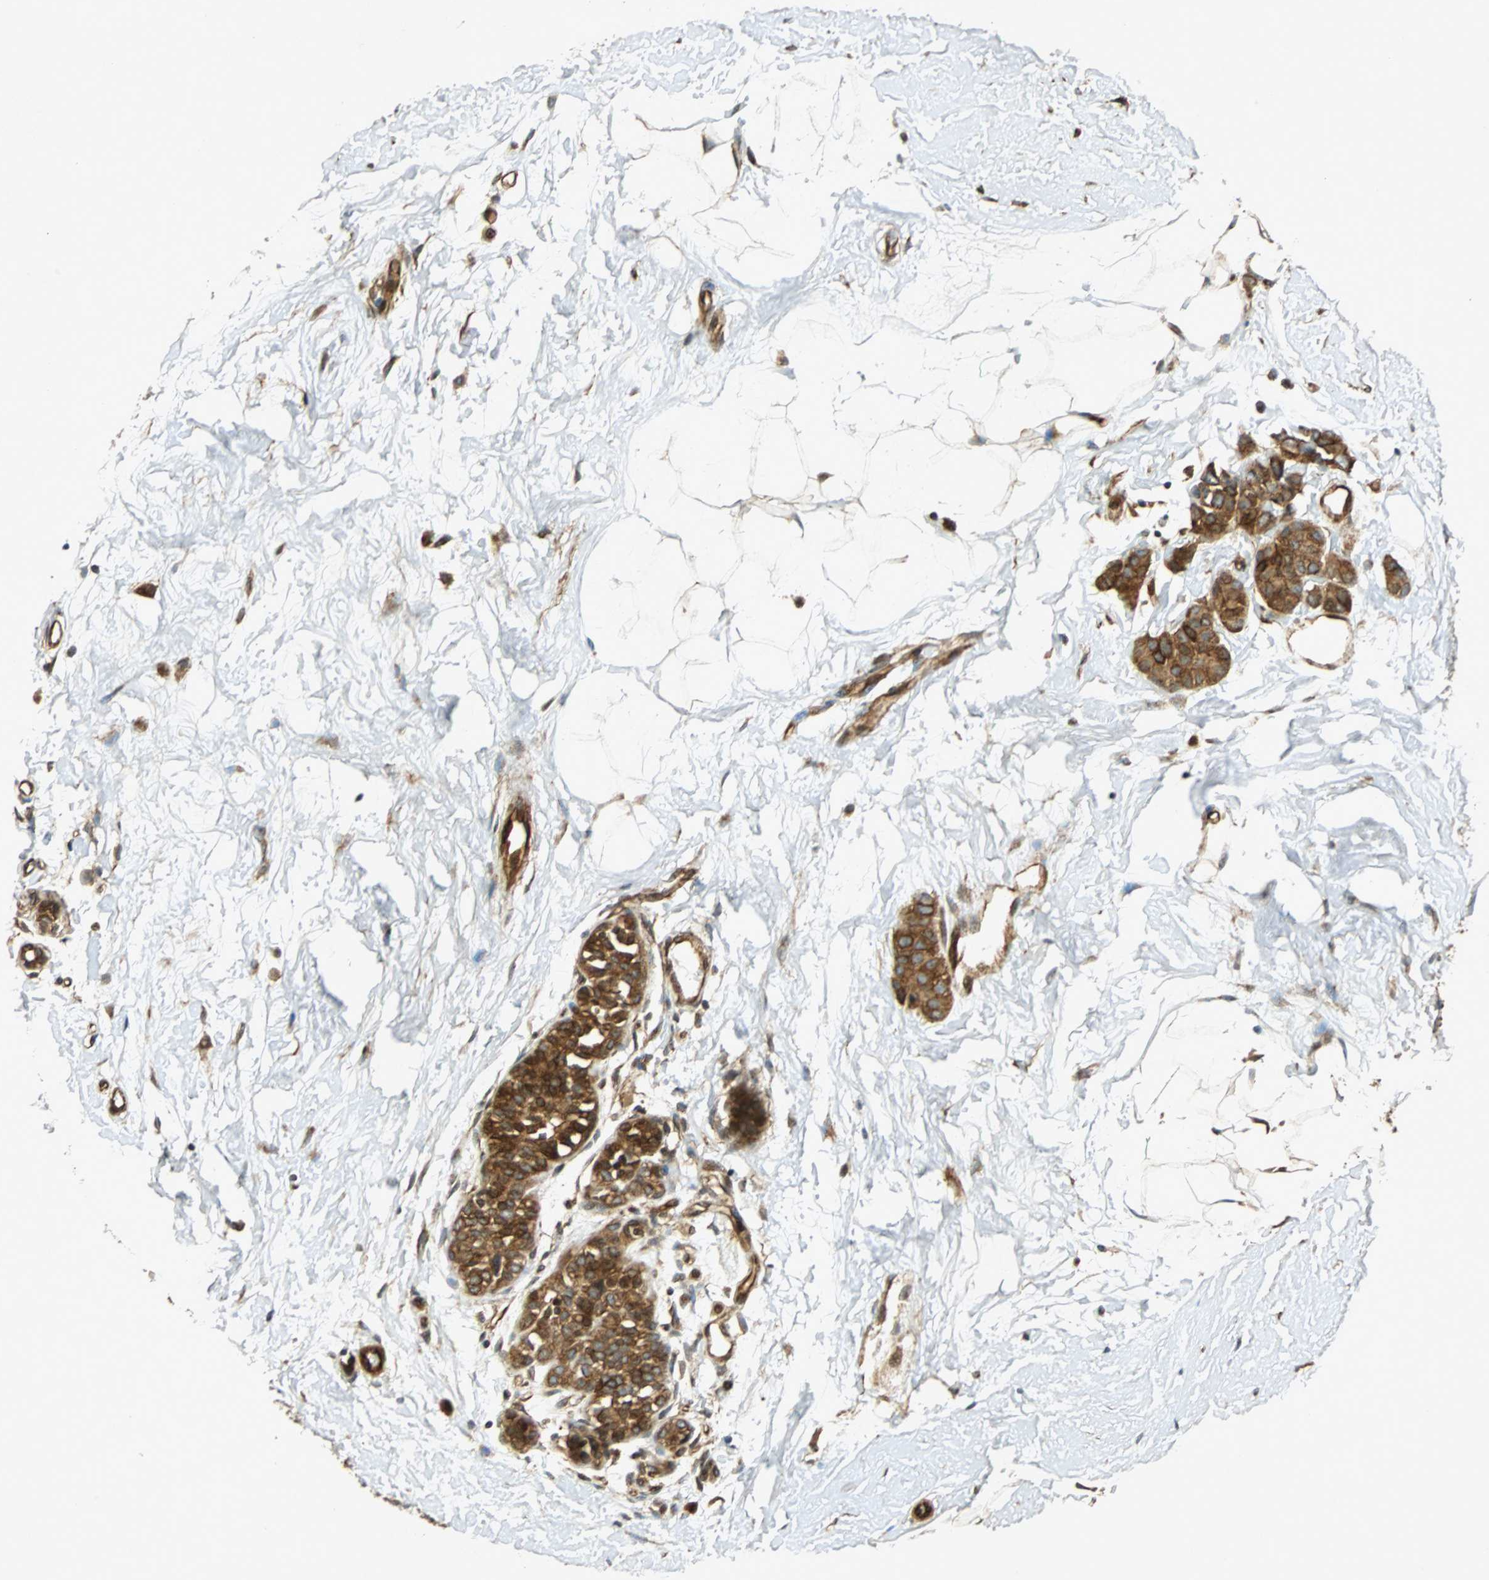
{"staining": {"intensity": "strong", "quantity": ">75%", "location": "cytoplasmic/membranous"}, "tissue": "breast cancer", "cell_type": "Tumor cells", "image_type": "cancer", "snomed": [{"axis": "morphology", "description": "Lobular carcinoma, in situ"}, {"axis": "morphology", "description": "Lobular carcinoma"}, {"axis": "topography", "description": "Breast"}], "caption": "Protein expression analysis of human lobular carcinoma in situ (breast) reveals strong cytoplasmic/membranous positivity in approximately >75% of tumor cells. The staining was performed using DAB (3,3'-diaminobenzidine) to visualize the protein expression in brown, while the nuclei were stained in blue with hematoxylin (Magnification: 20x).", "gene": "TUBA4A", "patient": {"sex": "female", "age": 41}}